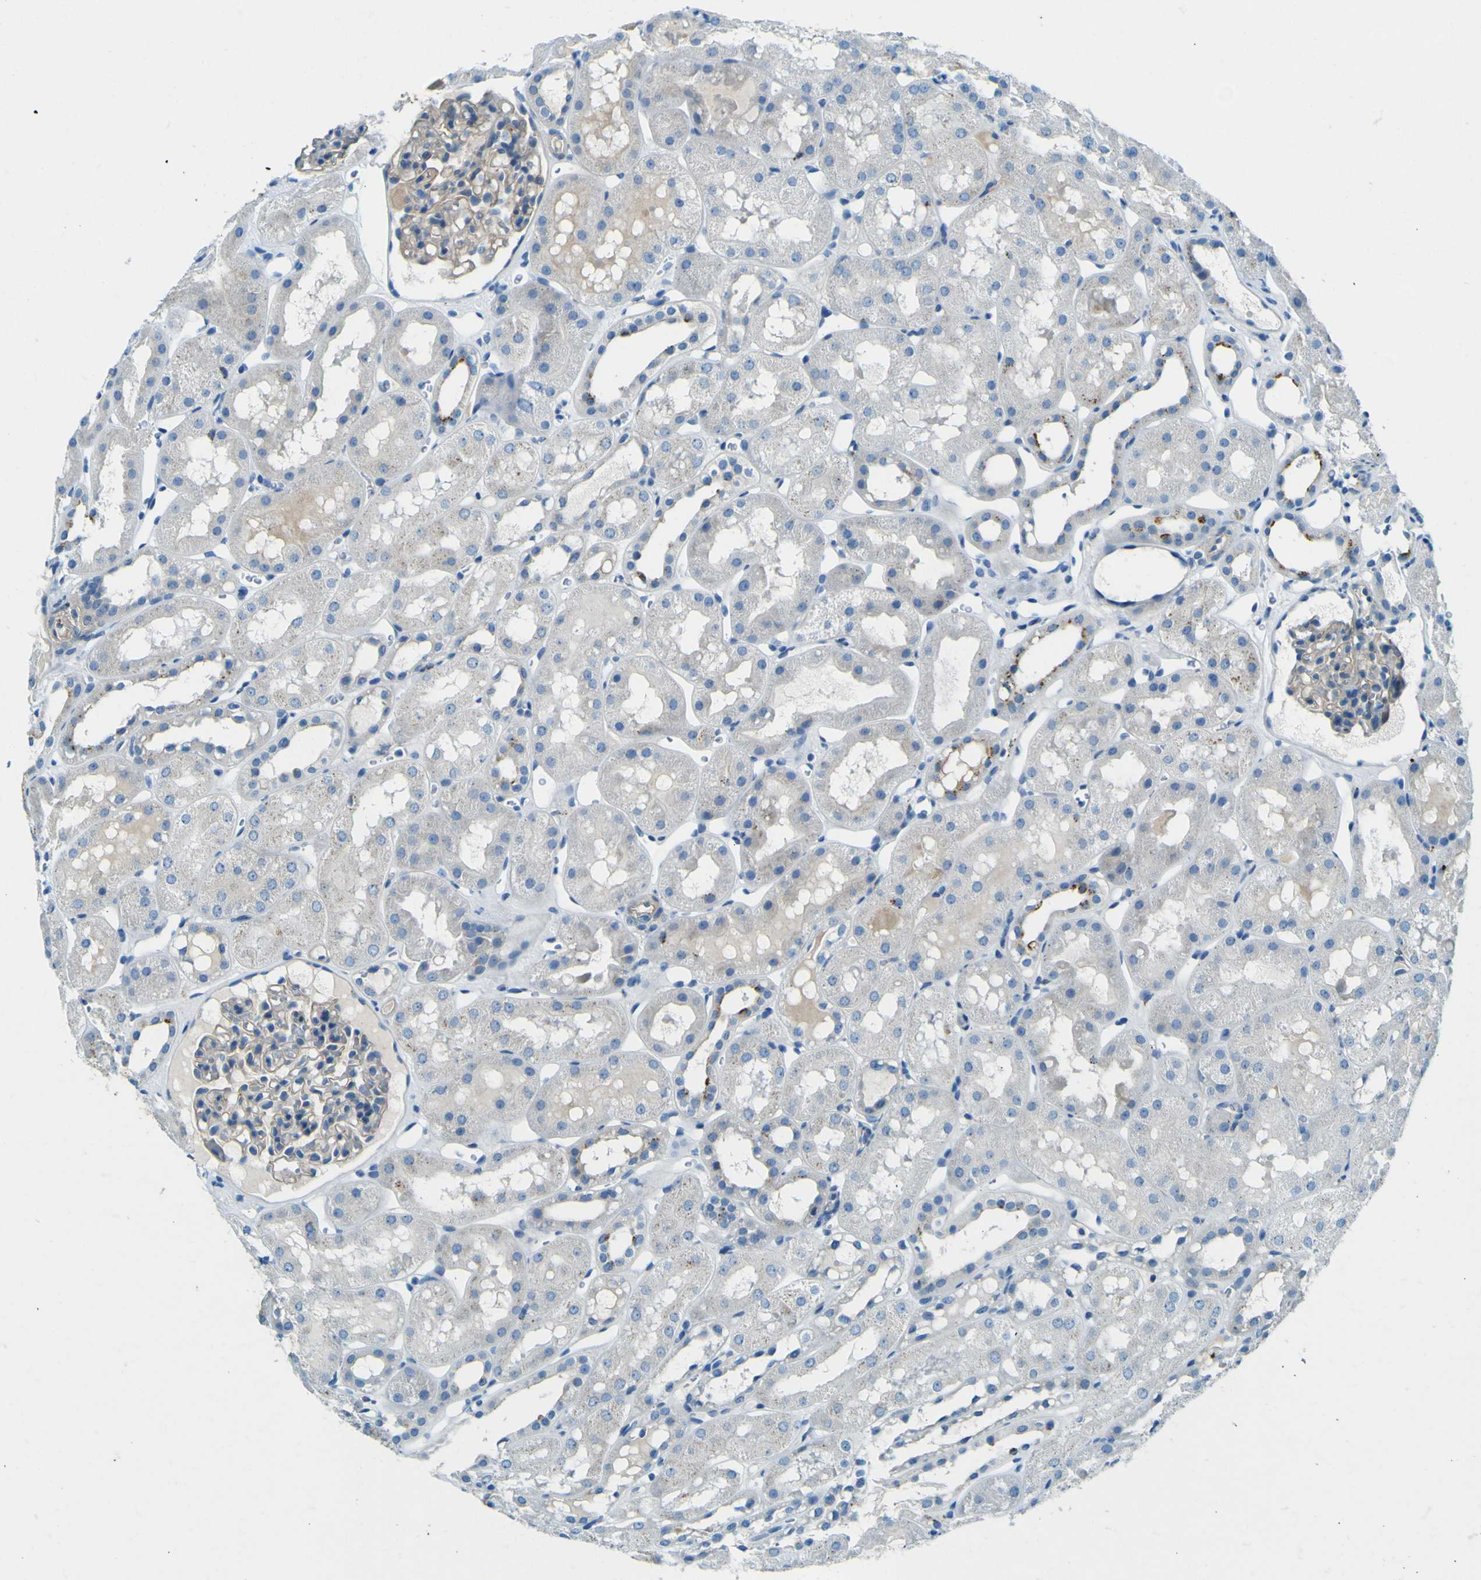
{"staining": {"intensity": "negative", "quantity": "none", "location": "none"}, "tissue": "kidney", "cell_type": "Cells in glomeruli", "image_type": "normal", "snomed": [{"axis": "morphology", "description": "Normal tissue, NOS"}, {"axis": "topography", "description": "Kidney"}, {"axis": "topography", "description": "Urinary bladder"}], "caption": "Immunohistochemistry photomicrograph of unremarkable kidney: human kidney stained with DAB (3,3'-diaminobenzidine) reveals no significant protein positivity in cells in glomeruli.", "gene": "PDE9A", "patient": {"sex": "male", "age": 16}}